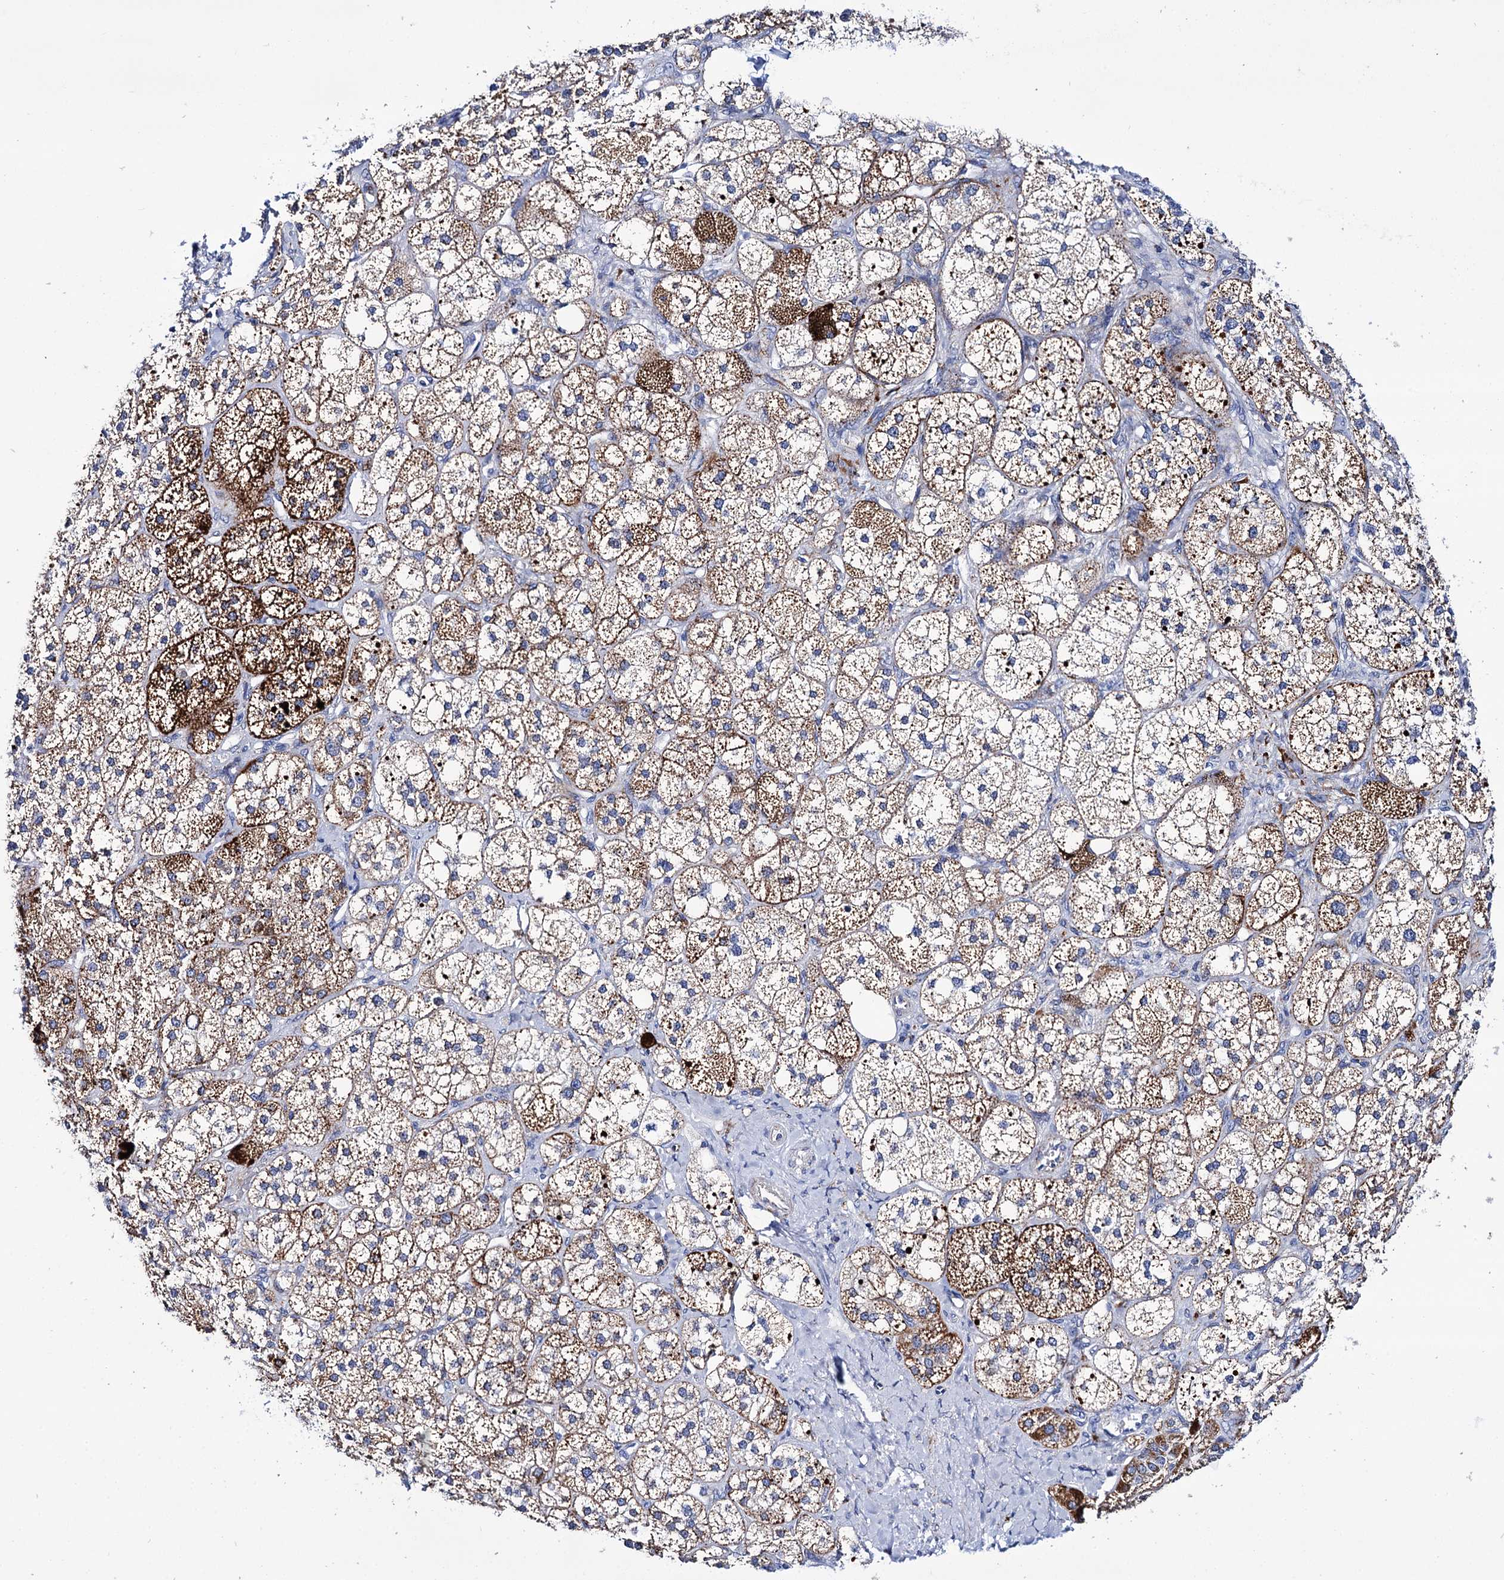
{"staining": {"intensity": "strong", "quantity": ">75%", "location": "cytoplasmic/membranous"}, "tissue": "adrenal gland", "cell_type": "Glandular cells", "image_type": "normal", "snomed": [{"axis": "morphology", "description": "Normal tissue, NOS"}, {"axis": "topography", "description": "Adrenal gland"}], "caption": "Immunohistochemical staining of benign adrenal gland reveals >75% levels of strong cytoplasmic/membranous protein positivity in about >75% of glandular cells.", "gene": "UBASH3B", "patient": {"sex": "male", "age": 61}}